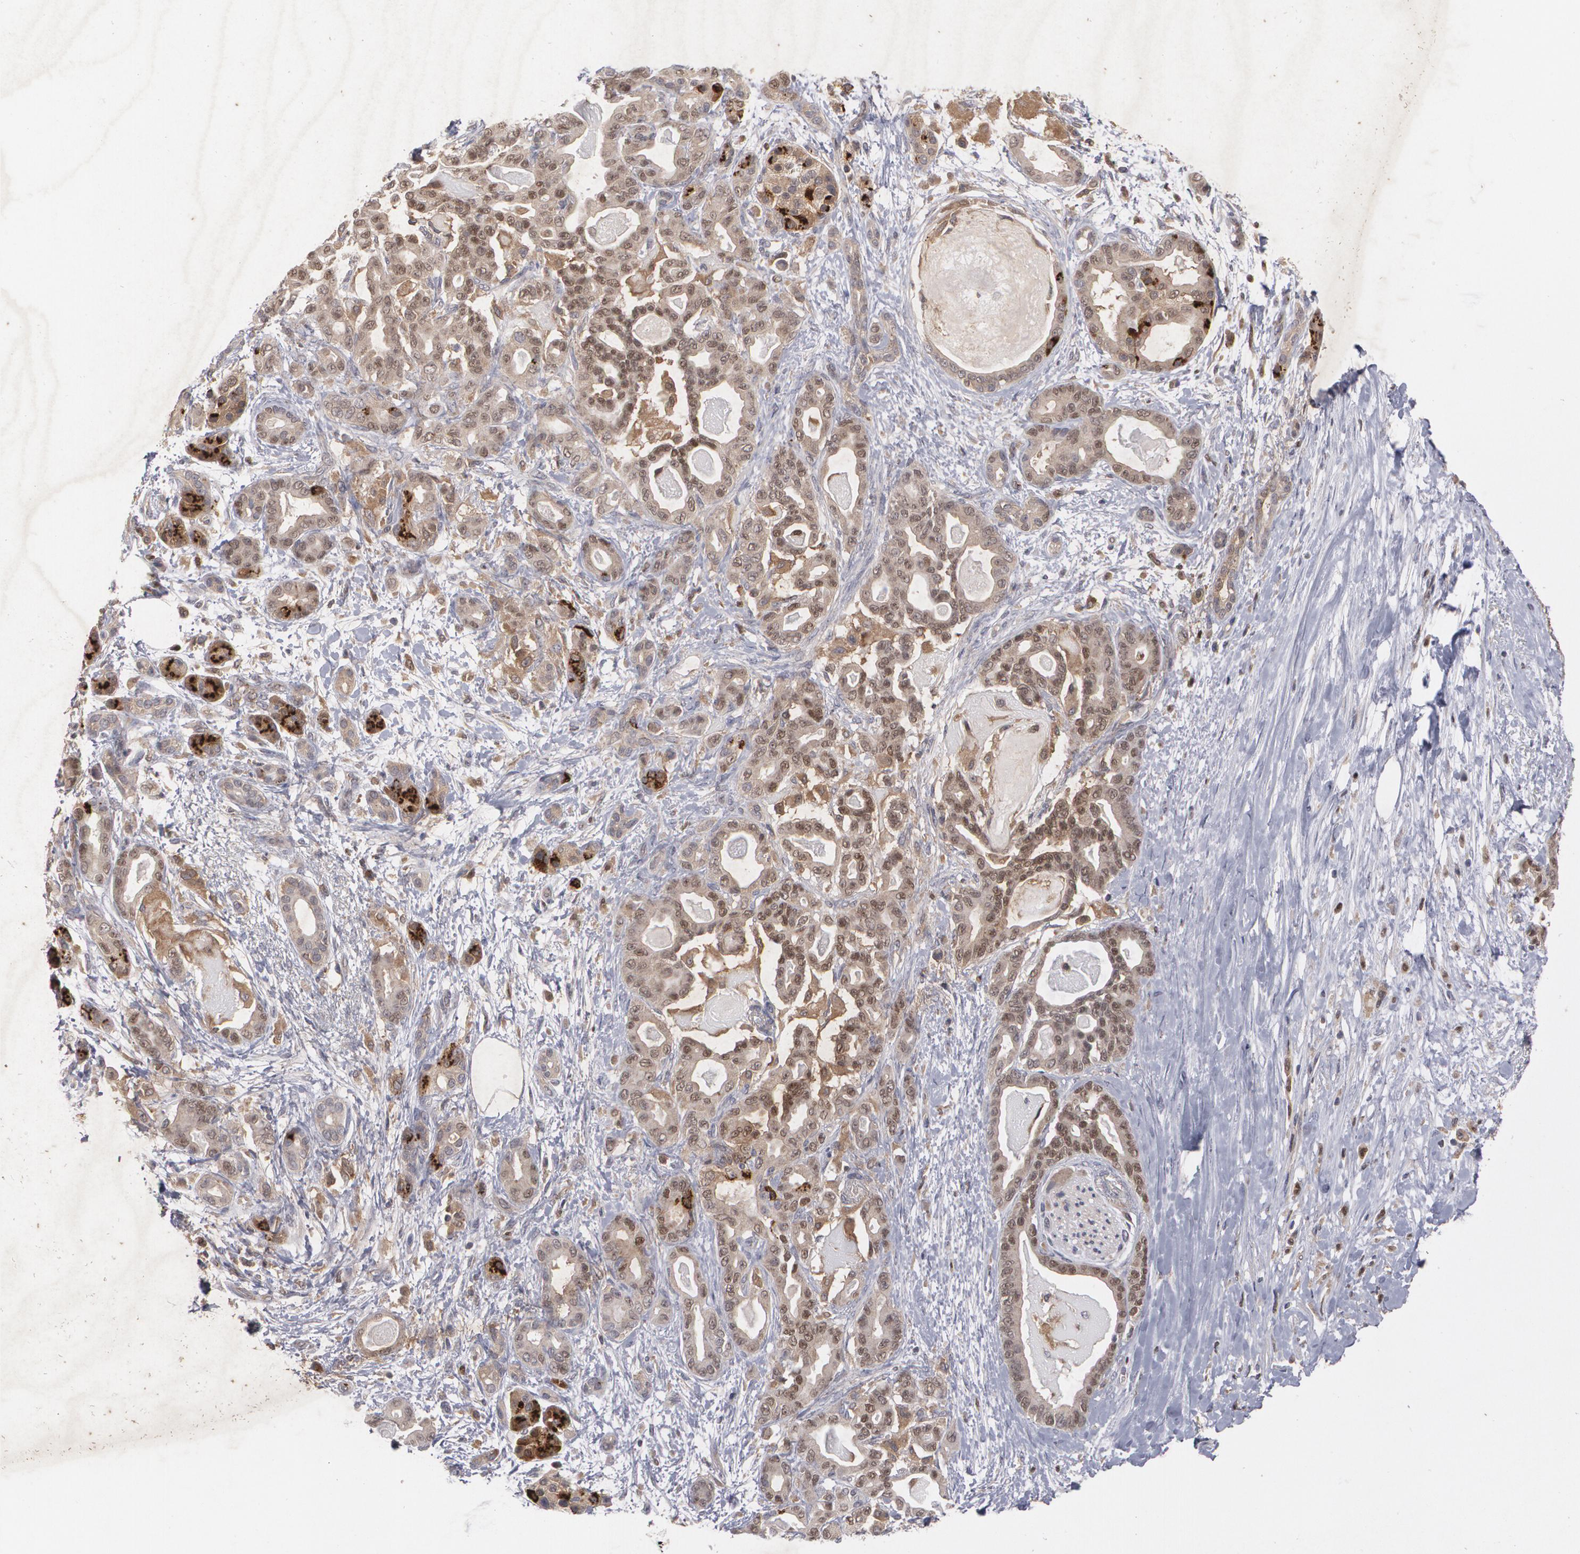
{"staining": {"intensity": "strong", "quantity": "<25%", "location": "cytoplasmic/membranous"}, "tissue": "pancreatic cancer", "cell_type": "Tumor cells", "image_type": "cancer", "snomed": [{"axis": "morphology", "description": "Adenocarcinoma, NOS"}, {"axis": "topography", "description": "Pancreas"}], "caption": "IHC of adenocarcinoma (pancreatic) exhibits medium levels of strong cytoplasmic/membranous staining in approximately <25% of tumor cells. (IHC, brightfield microscopy, high magnification).", "gene": "HTT", "patient": {"sex": "male", "age": 63}}